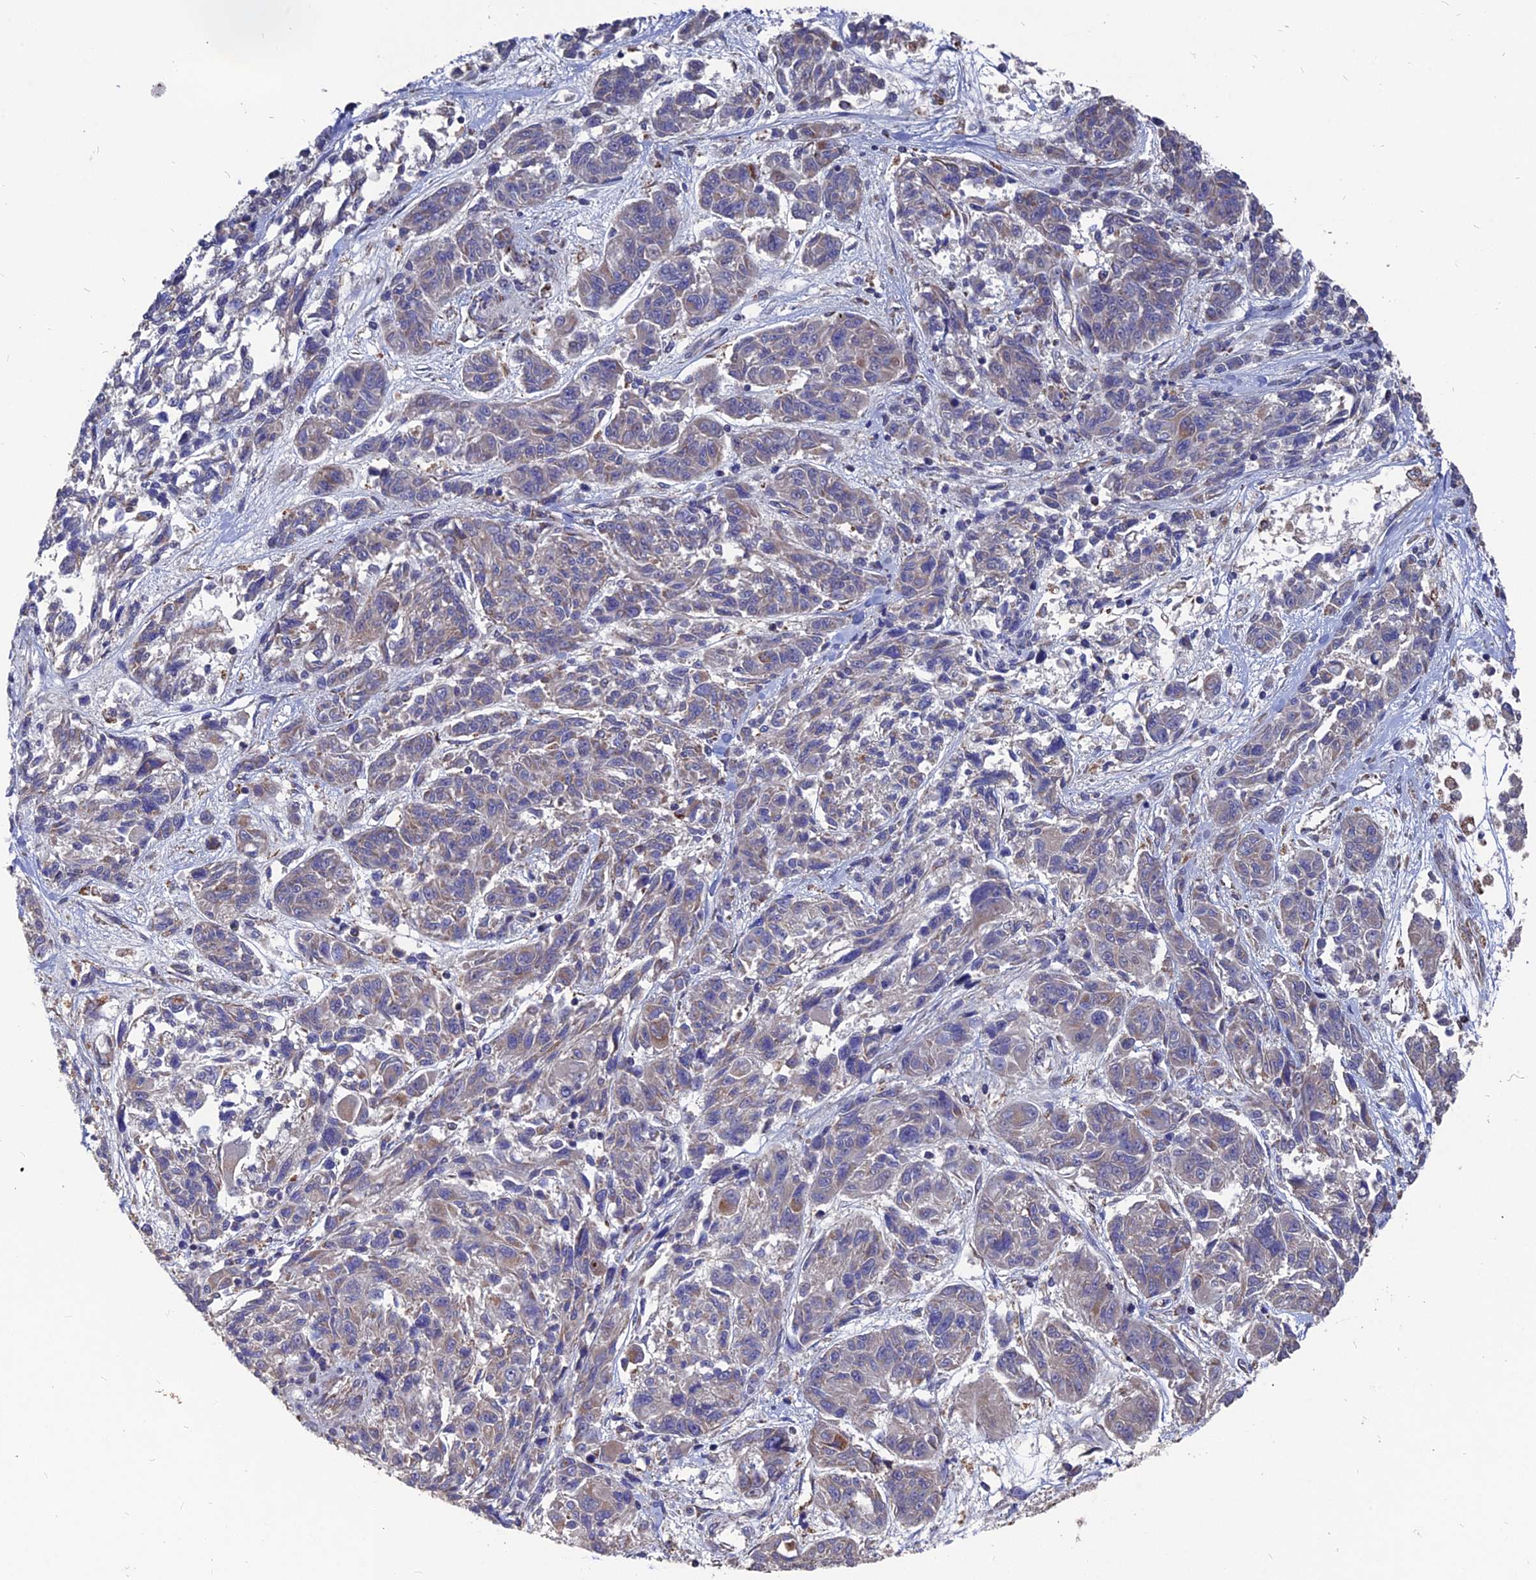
{"staining": {"intensity": "negative", "quantity": "none", "location": "none"}, "tissue": "melanoma", "cell_type": "Tumor cells", "image_type": "cancer", "snomed": [{"axis": "morphology", "description": "Malignant melanoma, NOS"}, {"axis": "topography", "description": "Skin"}], "caption": "Immunohistochemistry (IHC) of human malignant melanoma demonstrates no staining in tumor cells.", "gene": "TGFA", "patient": {"sex": "male", "age": 53}}